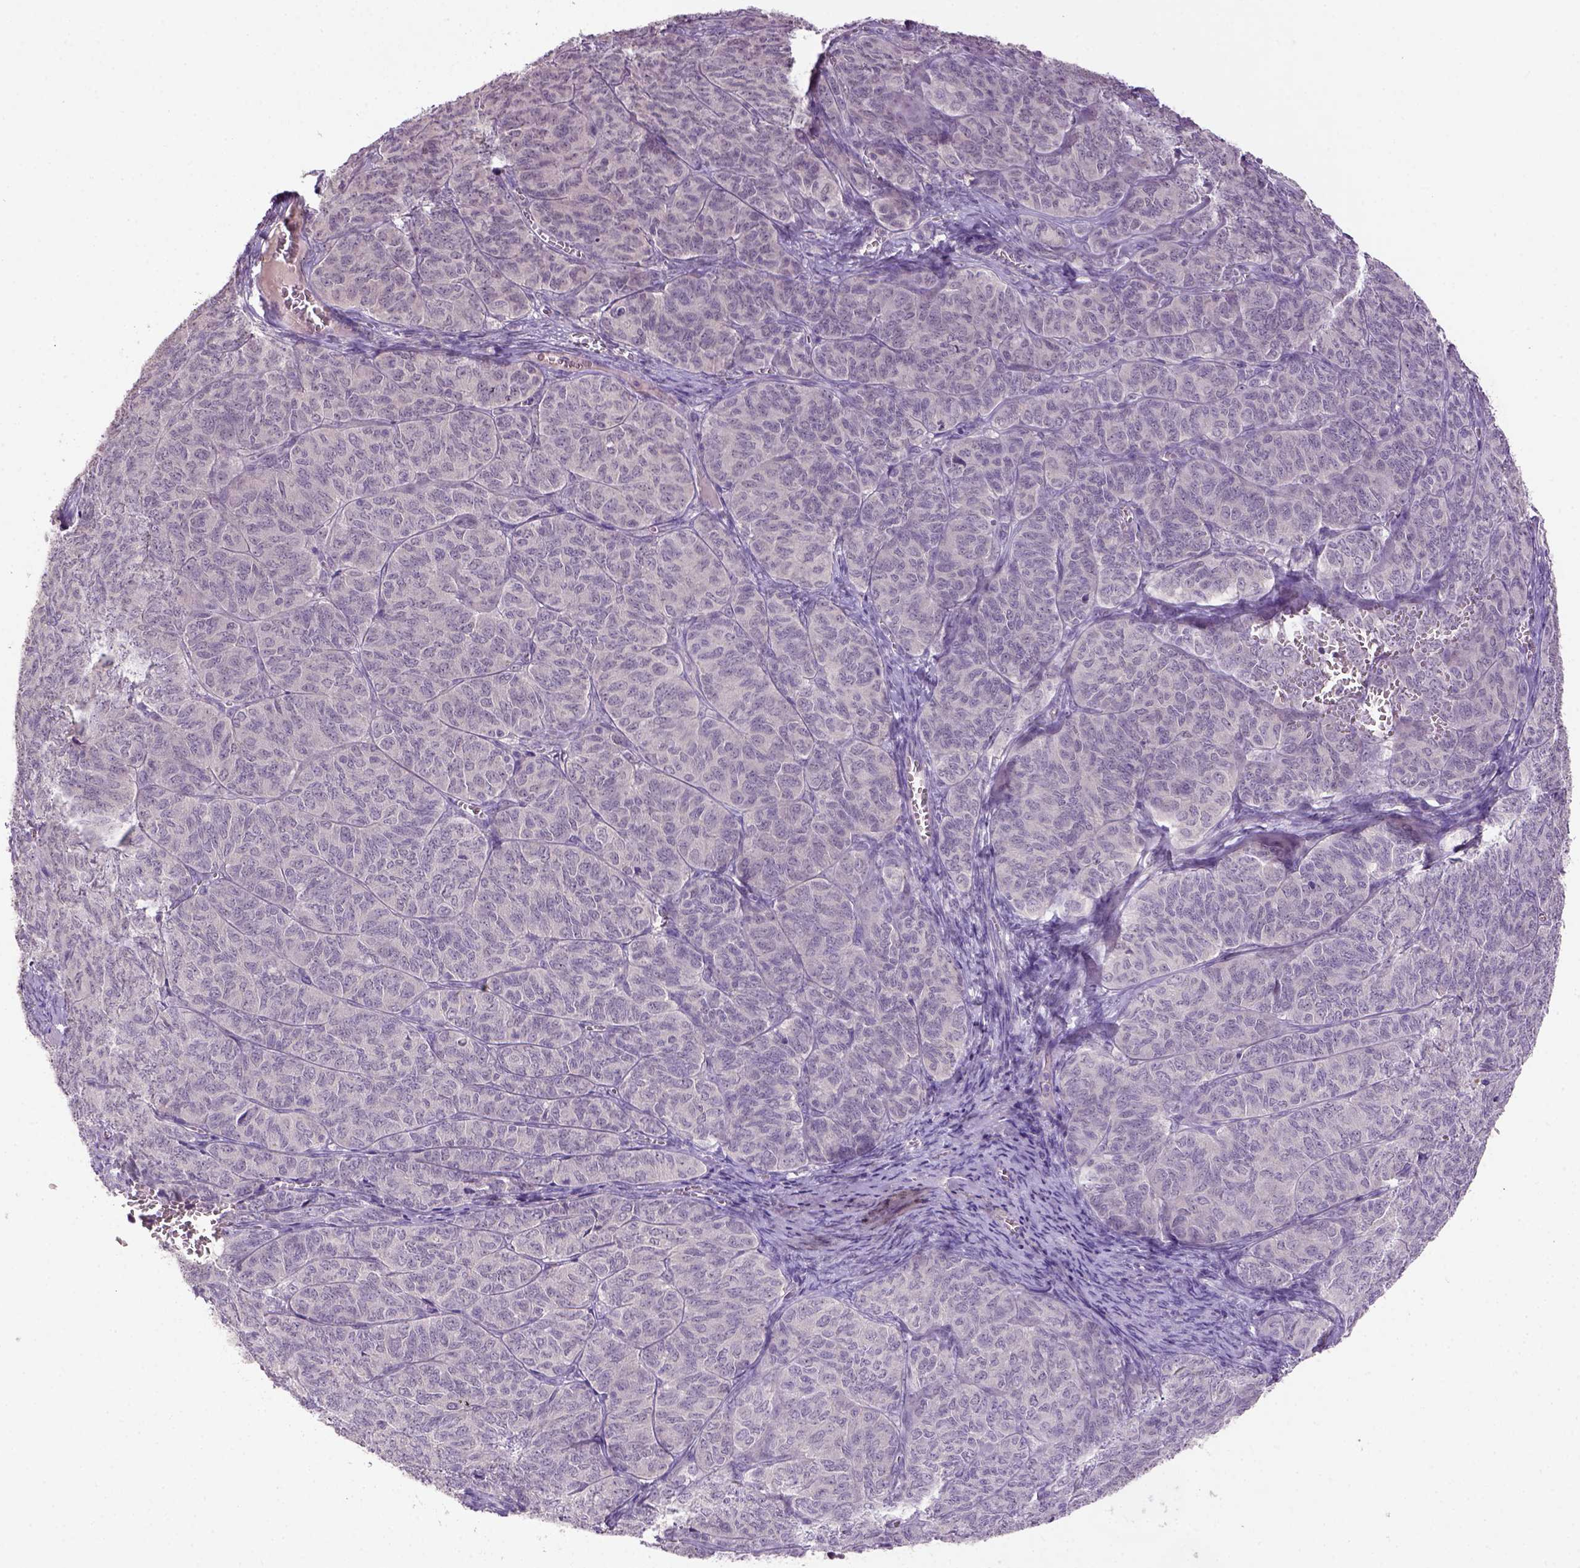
{"staining": {"intensity": "negative", "quantity": "none", "location": "none"}, "tissue": "ovarian cancer", "cell_type": "Tumor cells", "image_type": "cancer", "snomed": [{"axis": "morphology", "description": "Carcinoma, endometroid"}, {"axis": "topography", "description": "Ovary"}], "caption": "This is an IHC photomicrograph of human ovarian cancer. There is no expression in tumor cells.", "gene": "NLGN2", "patient": {"sex": "female", "age": 80}}